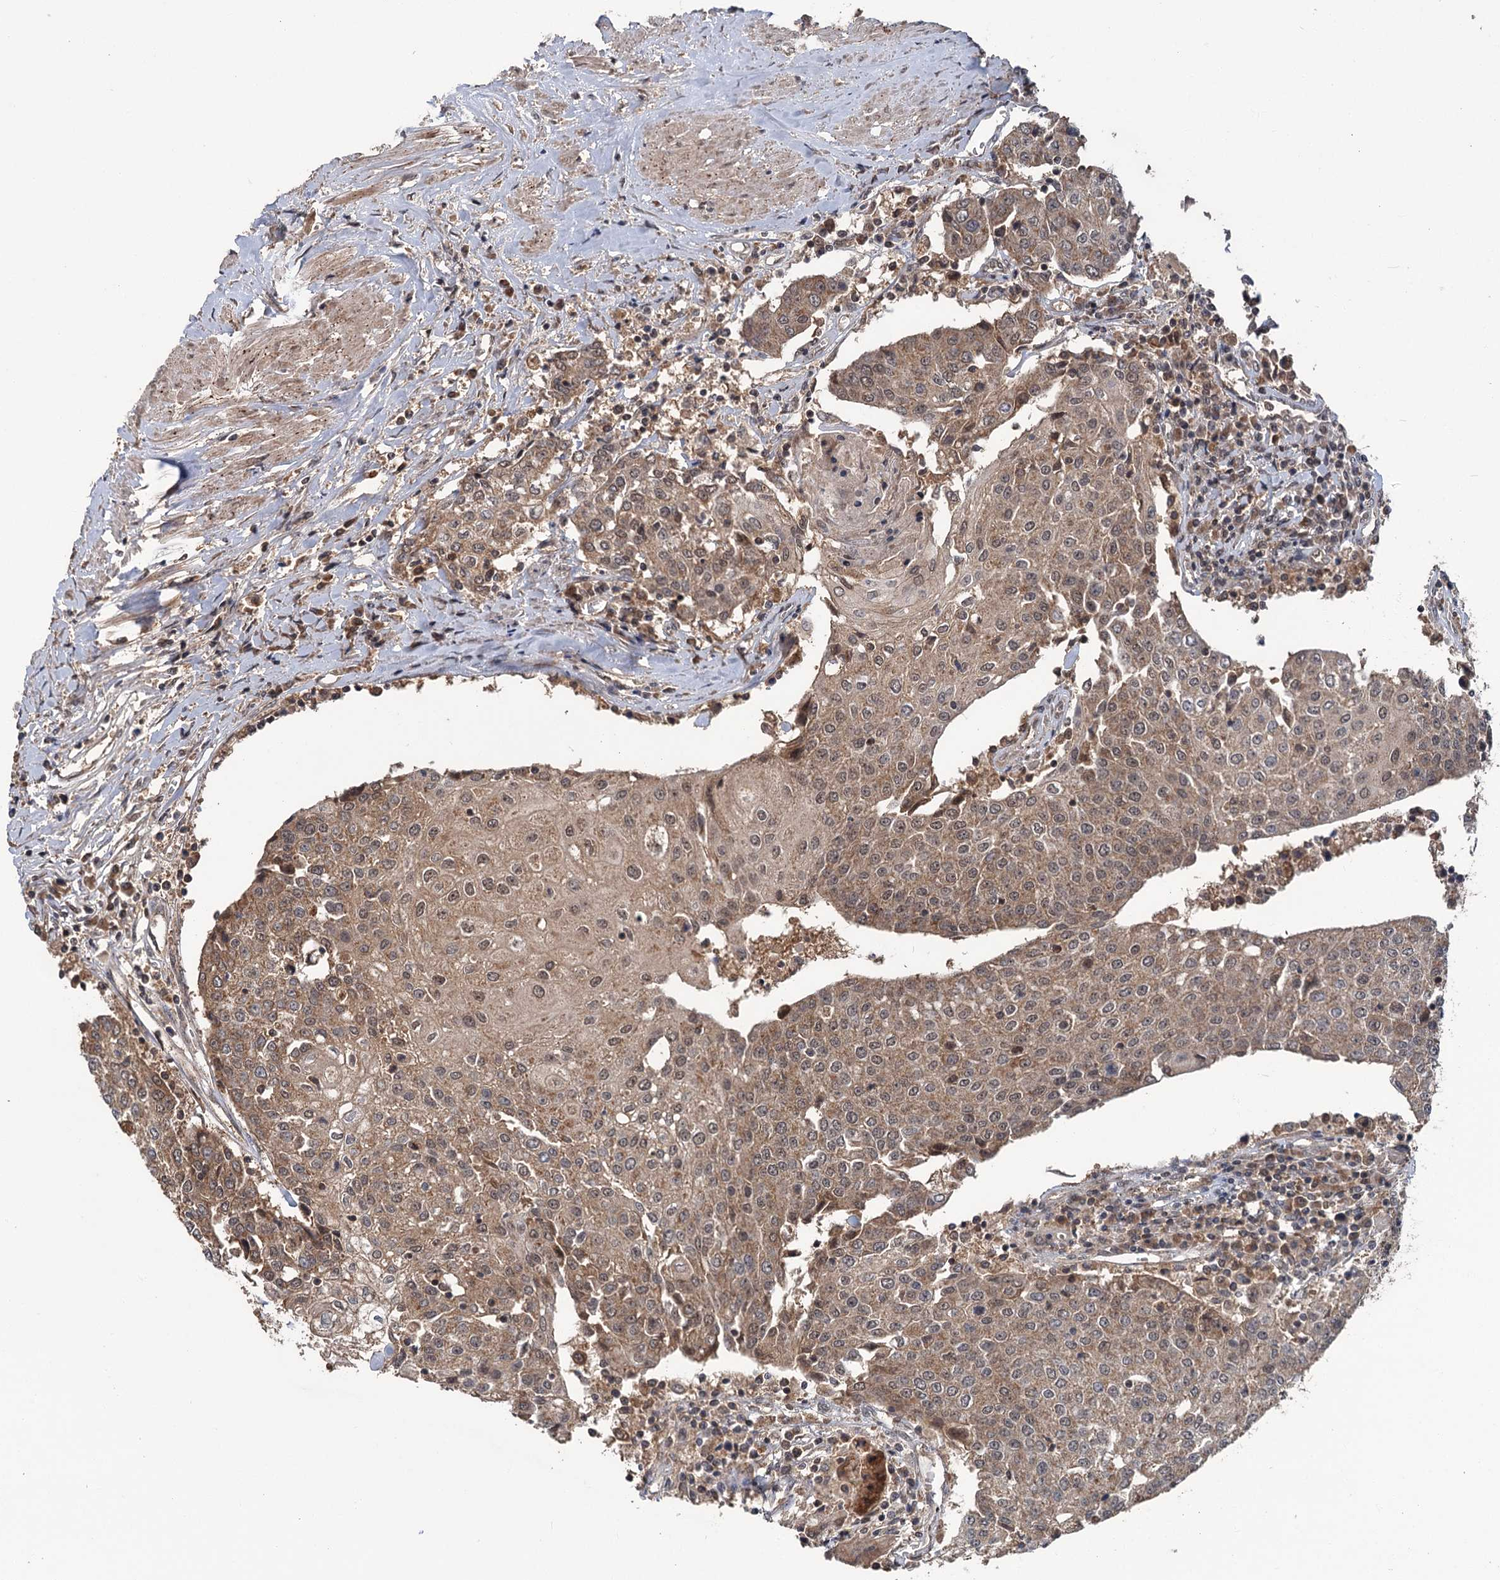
{"staining": {"intensity": "moderate", "quantity": ">75%", "location": "cytoplasmic/membranous,nuclear"}, "tissue": "urothelial cancer", "cell_type": "Tumor cells", "image_type": "cancer", "snomed": [{"axis": "morphology", "description": "Urothelial carcinoma, High grade"}, {"axis": "topography", "description": "Urinary bladder"}], "caption": "A brown stain highlights moderate cytoplasmic/membranous and nuclear staining of a protein in human high-grade urothelial carcinoma tumor cells.", "gene": "KANSL2", "patient": {"sex": "female", "age": 85}}